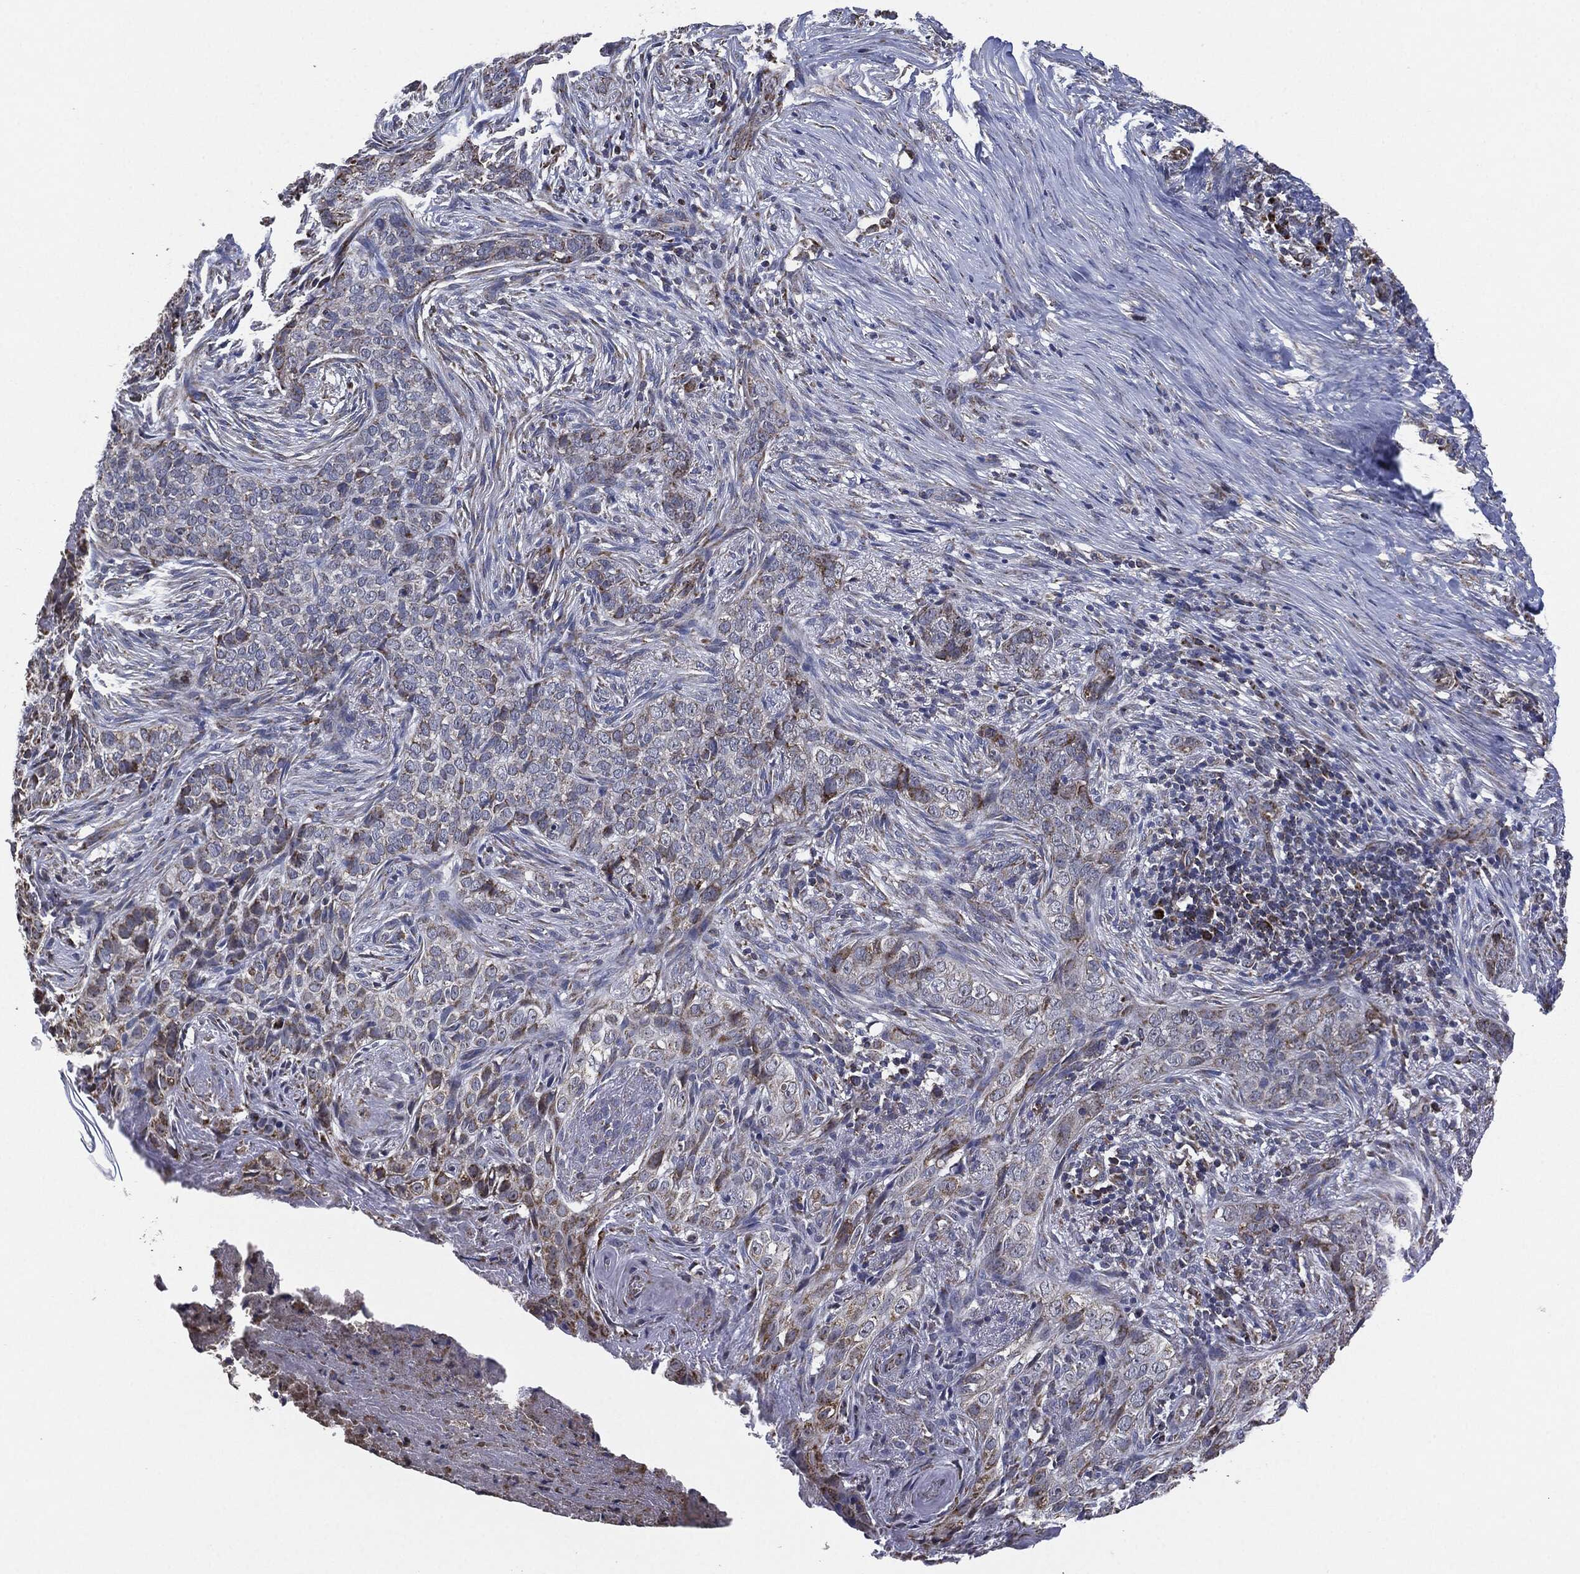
{"staining": {"intensity": "moderate", "quantity": "<25%", "location": "cytoplasmic/membranous"}, "tissue": "skin cancer", "cell_type": "Tumor cells", "image_type": "cancer", "snomed": [{"axis": "morphology", "description": "Squamous cell carcinoma, NOS"}, {"axis": "topography", "description": "Skin"}], "caption": "Immunohistochemistry of human skin cancer (squamous cell carcinoma) reveals low levels of moderate cytoplasmic/membranous expression in approximately <25% of tumor cells.", "gene": "NDUFV2", "patient": {"sex": "male", "age": 88}}